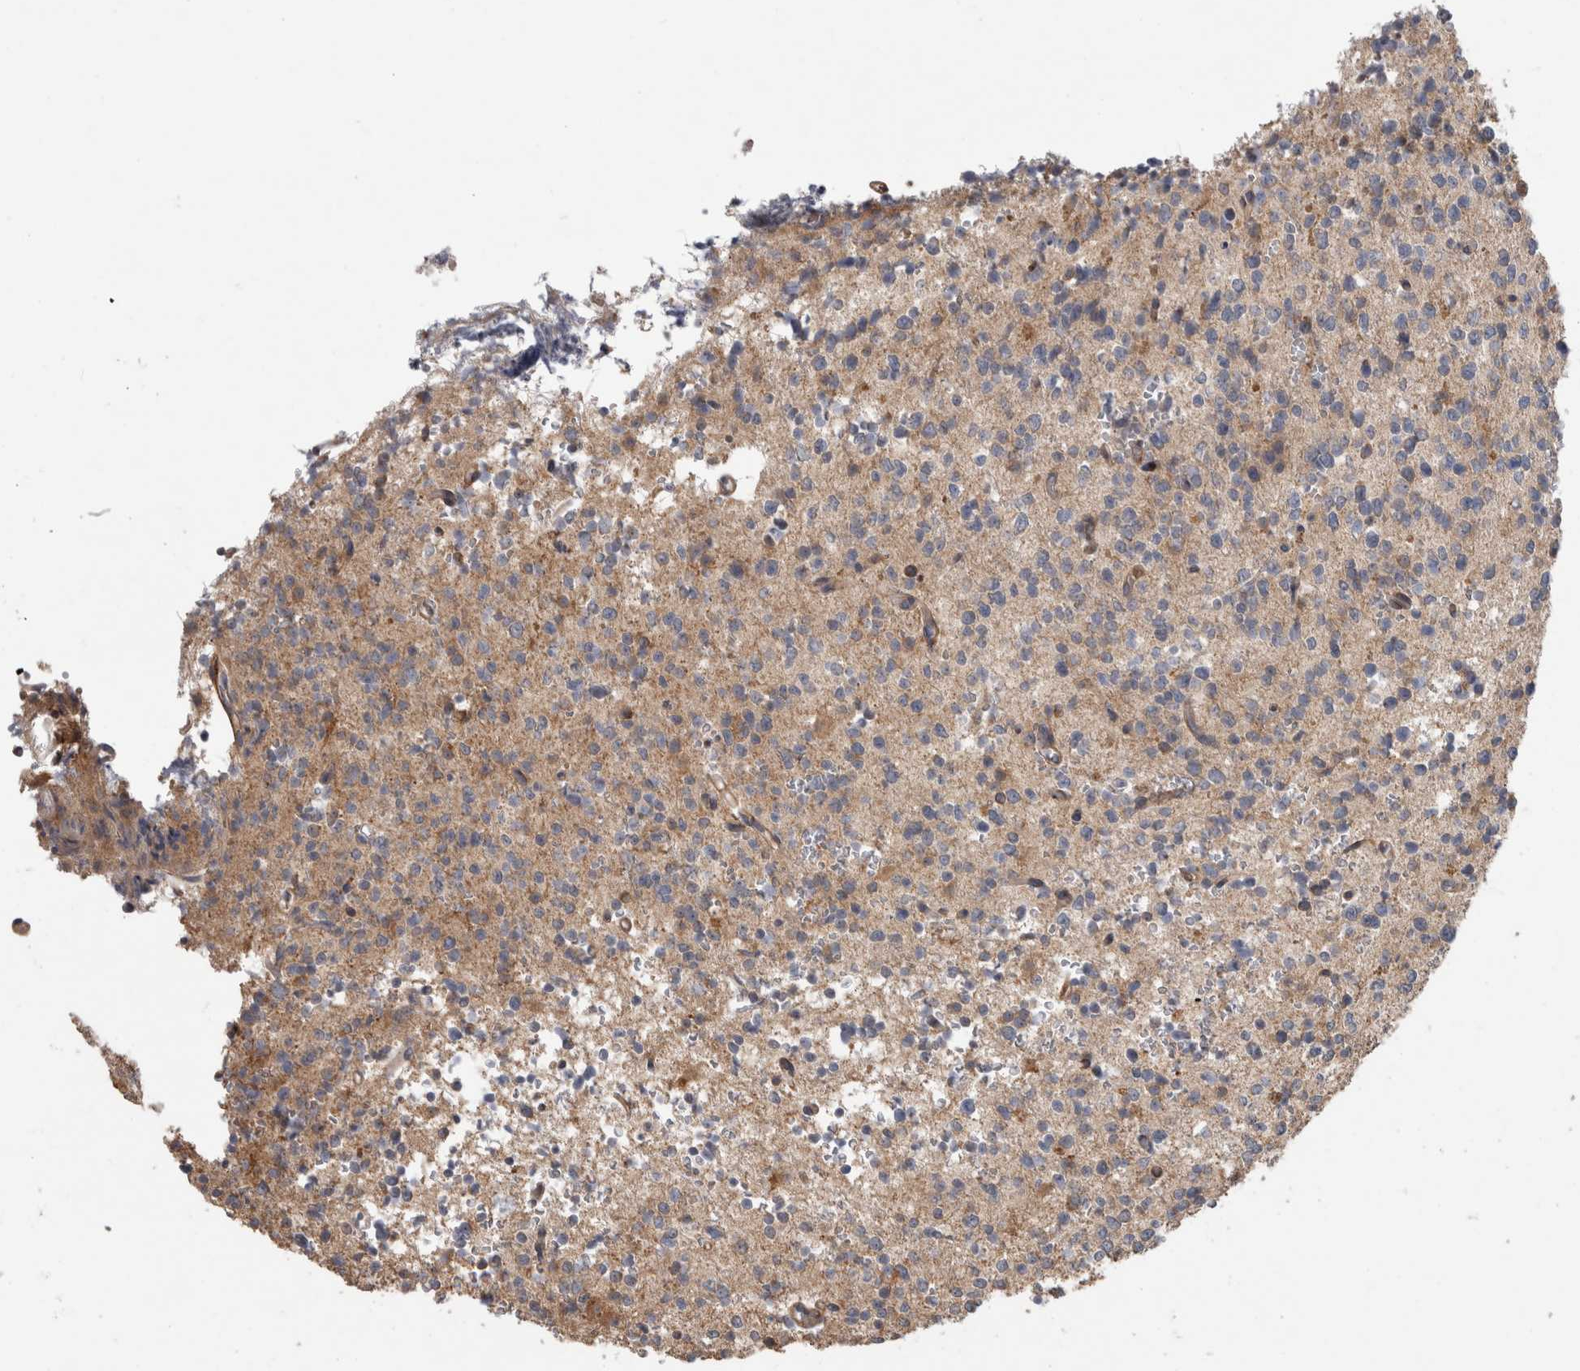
{"staining": {"intensity": "weak", "quantity": "25%-75%", "location": "cytoplasmic/membranous"}, "tissue": "glioma", "cell_type": "Tumor cells", "image_type": "cancer", "snomed": [{"axis": "morphology", "description": "Glioma, malignant, High grade"}, {"axis": "topography", "description": "Brain"}], "caption": "About 25%-75% of tumor cells in human high-grade glioma (malignant) show weak cytoplasmic/membranous protein expression as visualized by brown immunohistochemical staining.", "gene": "TARBP1", "patient": {"sex": "female", "age": 62}}